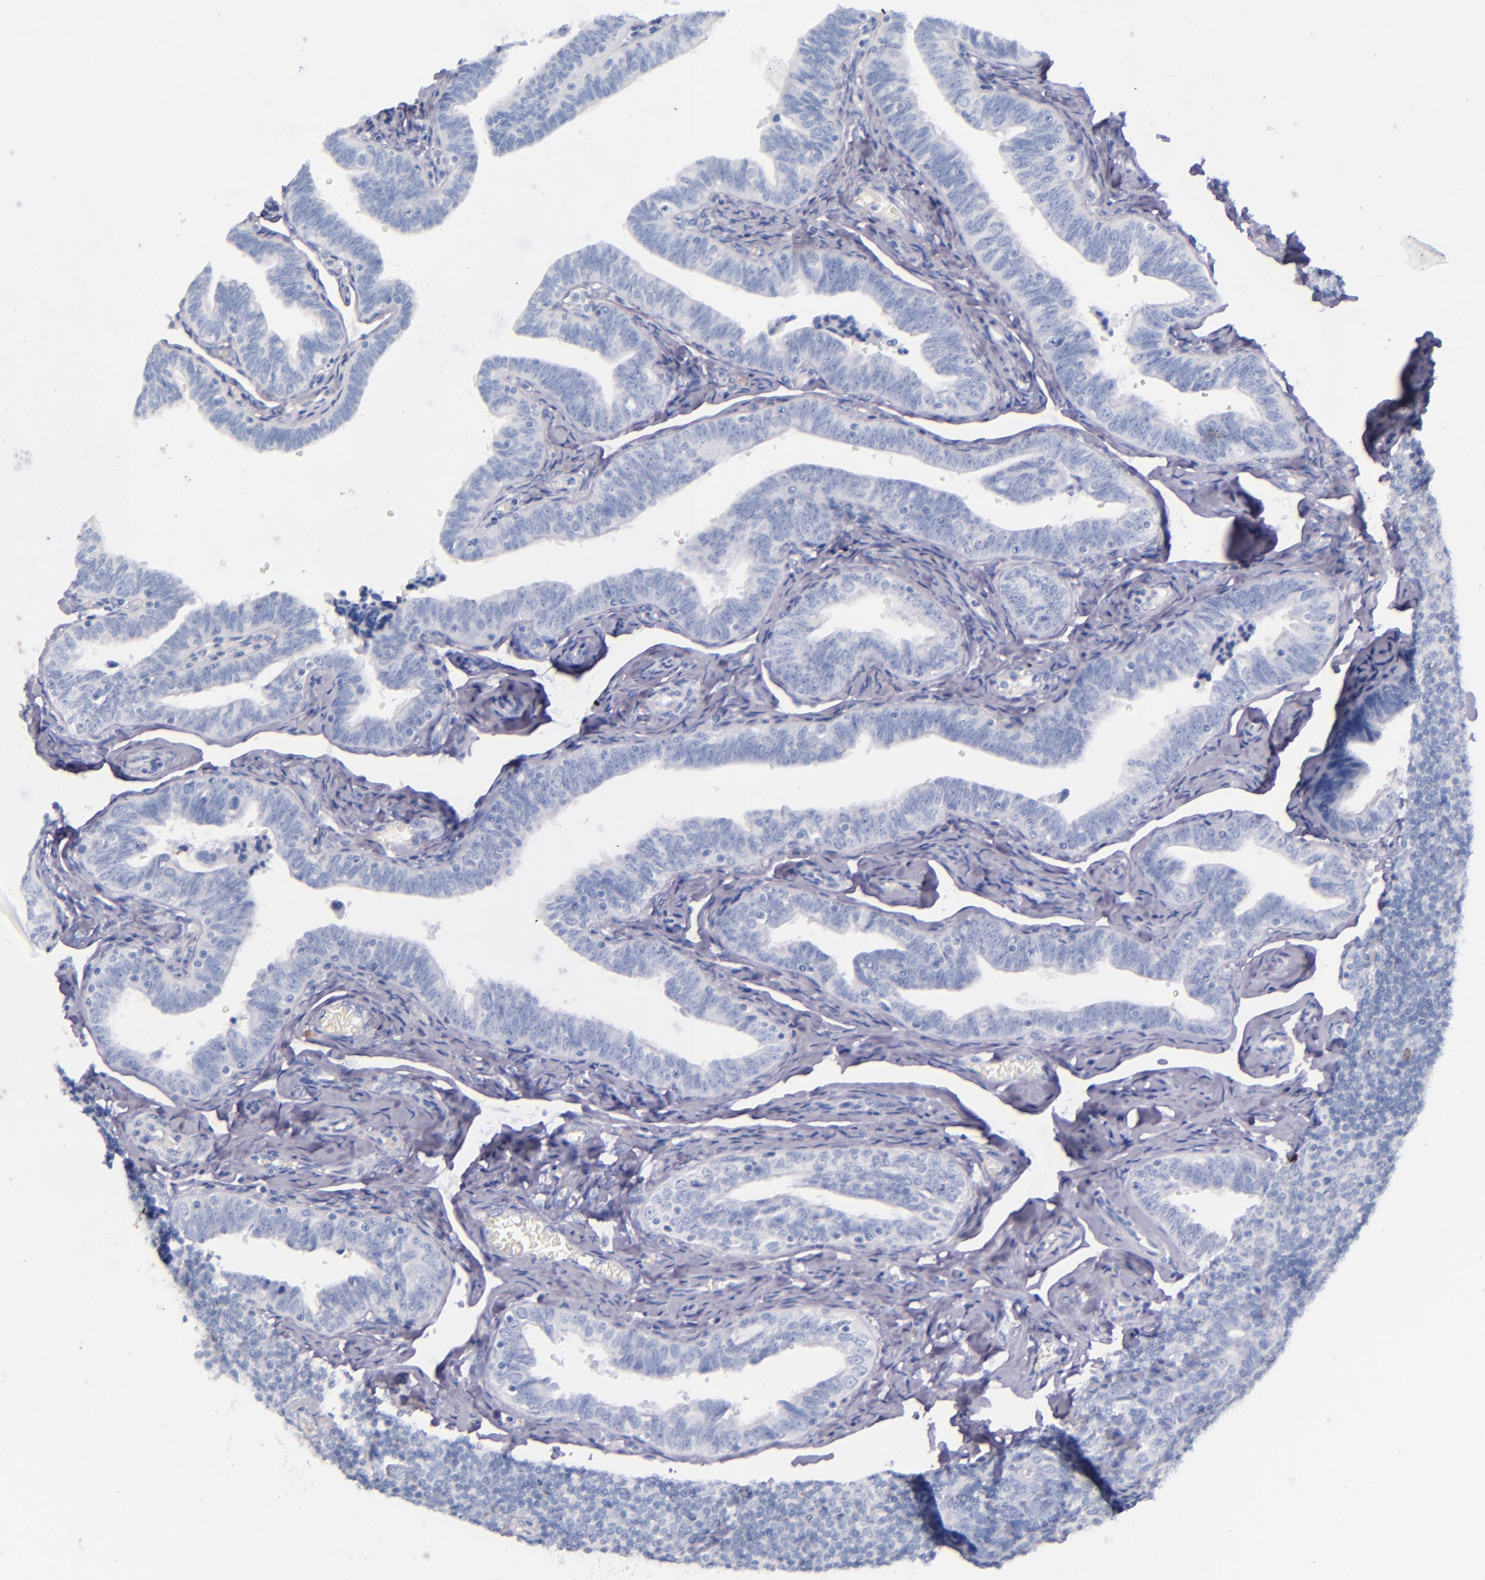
{"staining": {"intensity": "negative", "quantity": "none", "location": "none"}, "tissue": "fallopian tube", "cell_type": "Glandular cells", "image_type": "normal", "snomed": [{"axis": "morphology", "description": "Normal tissue, NOS"}, {"axis": "topography", "description": "Fallopian tube"}, {"axis": "topography", "description": "Ovary"}], "caption": "An immunohistochemistry (IHC) image of benign fallopian tube is shown. There is no staining in glandular cells of fallopian tube. (Stains: DAB immunohistochemistry (IHC) with hematoxylin counter stain, Microscopy: brightfield microscopy at high magnification).", "gene": "LAG3", "patient": {"sex": "female", "age": 69}}